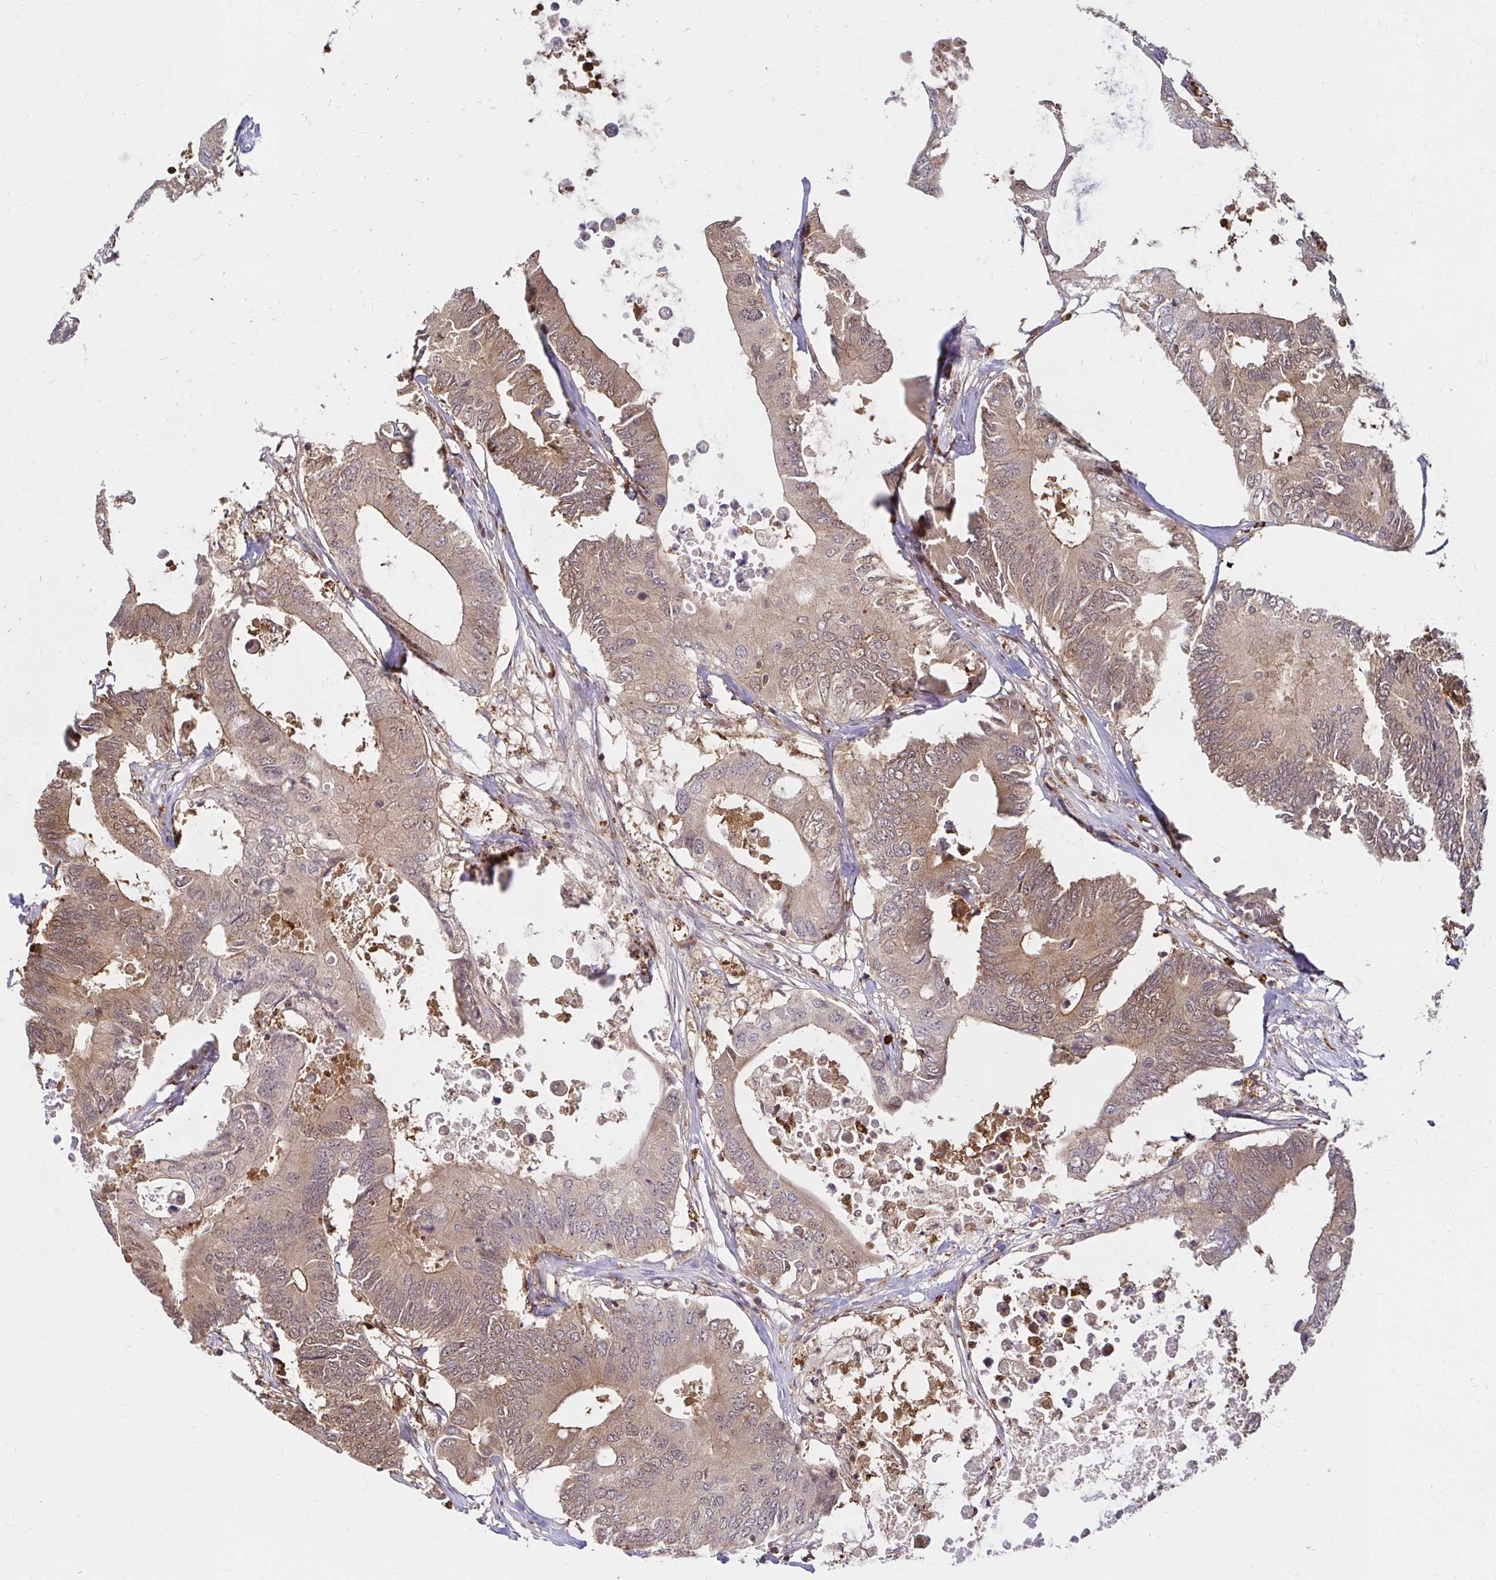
{"staining": {"intensity": "weak", "quantity": ">75%", "location": "cytoplasmic/membranous"}, "tissue": "colorectal cancer", "cell_type": "Tumor cells", "image_type": "cancer", "snomed": [{"axis": "morphology", "description": "Adenocarcinoma, NOS"}, {"axis": "topography", "description": "Colon"}], "caption": "This image reveals IHC staining of colorectal adenocarcinoma, with low weak cytoplasmic/membranous positivity in about >75% of tumor cells.", "gene": "PYCARD", "patient": {"sex": "male", "age": 71}}